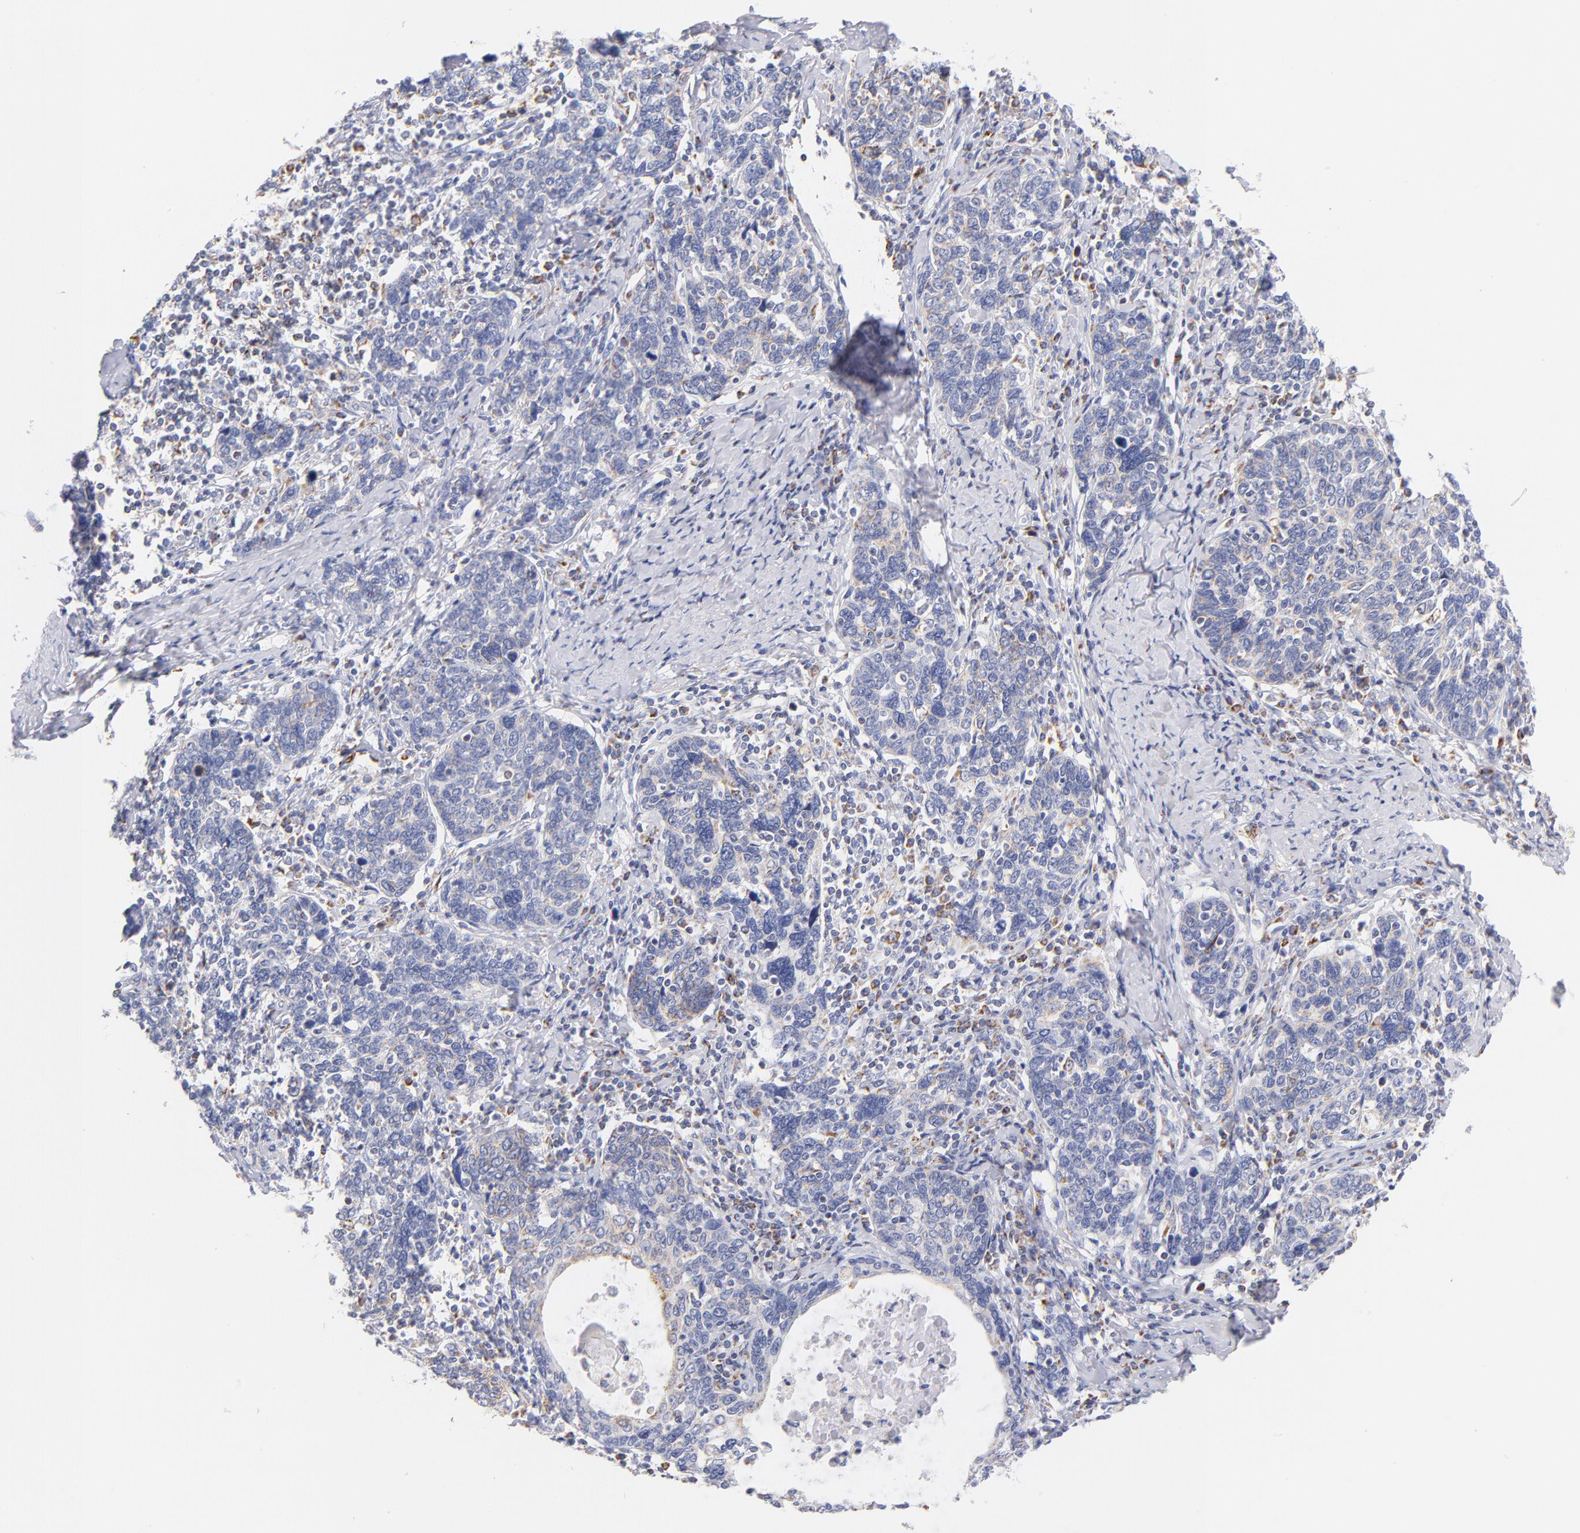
{"staining": {"intensity": "weak", "quantity": "<25%", "location": "cytoplasmic/membranous"}, "tissue": "cervical cancer", "cell_type": "Tumor cells", "image_type": "cancer", "snomed": [{"axis": "morphology", "description": "Squamous cell carcinoma, NOS"}, {"axis": "topography", "description": "Cervix"}], "caption": "Cervical cancer was stained to show a protein in brown. There is no significant positivity in tumor cells.", "gene": "AIFM1", "patient": {"sex": "female", "age": 41}}